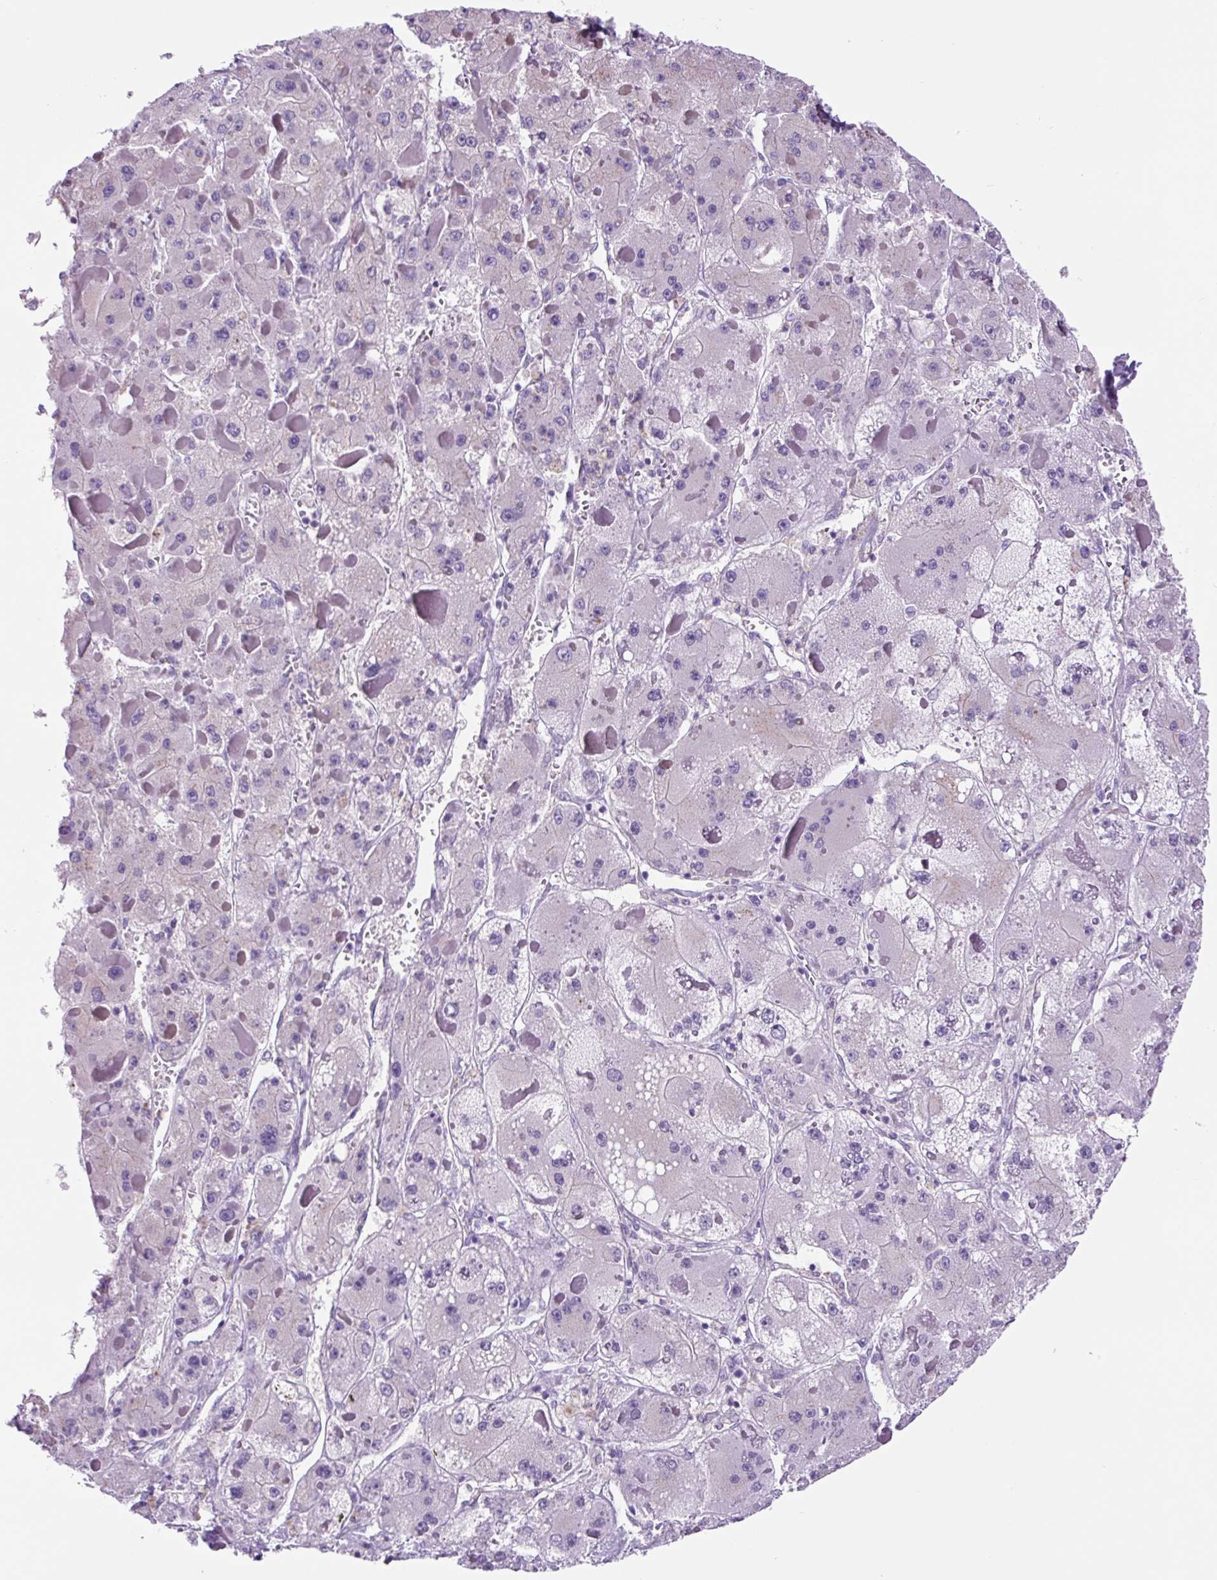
{"staining": {"intensity": "negative", "quantity": "none", "location": "none"}, "tissue": "liver cancer", "cell_type": "Tumor cells", "image_type": "cancer", "snomed": [{"axis": "morphology", "description": "Carcinoma, Hepatocellular, NOS"}, {"axis": "topography", "description": "Liver"}], "caption": "Photomicrograph shows no significant protein positivity in tumor cells of hepatocellular carcinoma (liver).", "gene": "GORASP1", "patient": {"sex": "female", "age": 73}}